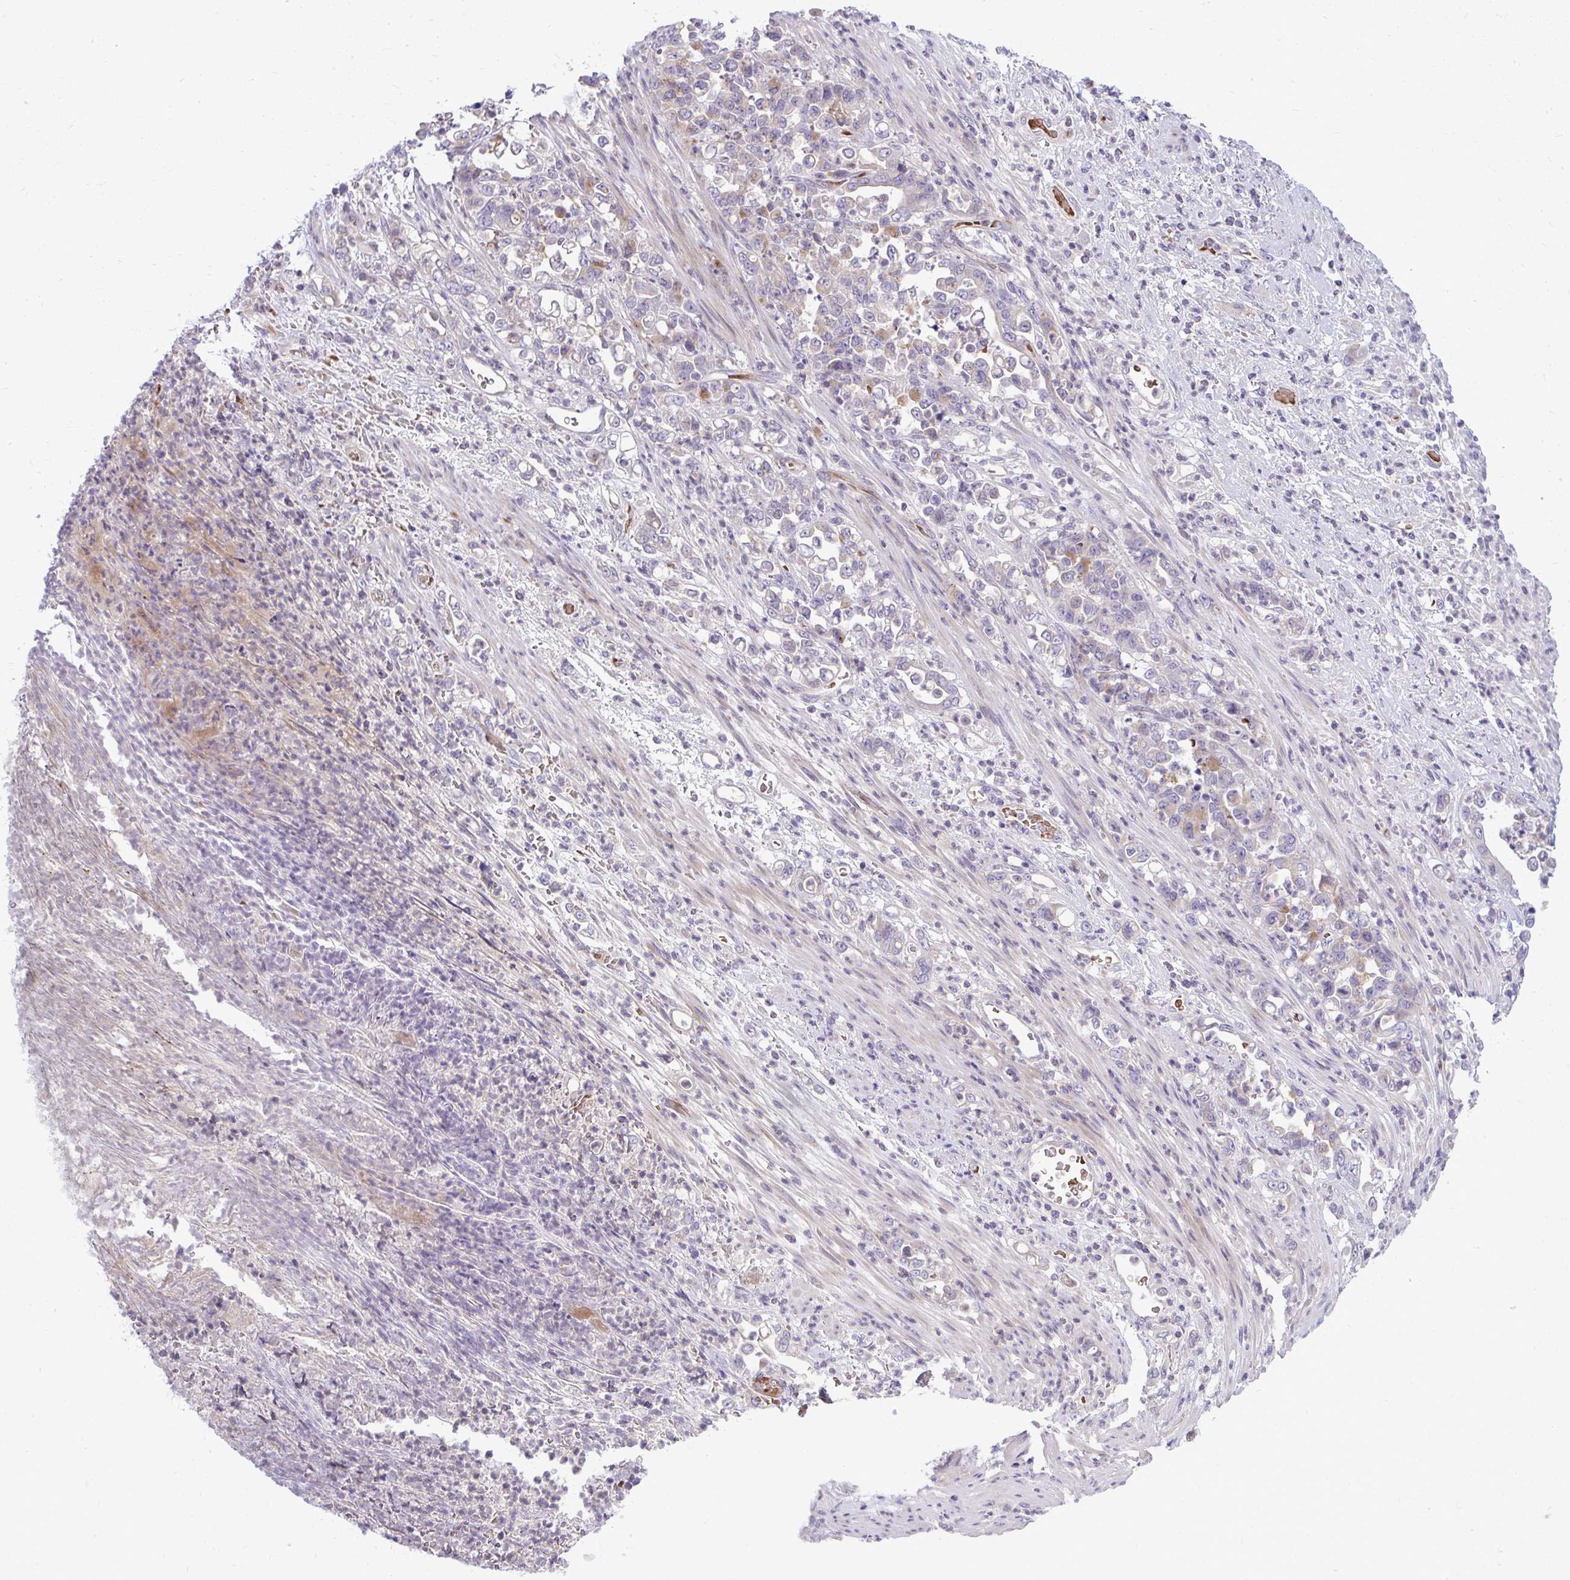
{"staining": {"intensity": "negative", "quantity": "none", "location": "none"}, "tissue": "stomach cancer", "cell_type": "Tumor cells", "image_type": "cancer", "snomed": [{"axis": "morphology", "description": "Normal tissue, NOS"}, {"axis": "morphology", "description": "Adenocarcinoma, NOS"}, {"axis": "topography", "description": "Stomach"}], "caption": "Immunohistochemistry photomicrograph of neoplastic tissue: human adenocarcinoma (stomach) stained with DAB (3,3'-diaminobenzidine) exhibits no significant protein expression in tumor cells. (Immunohistochemistry, brightfield microscopy, high magnification).", "gene": "SLC14A1", "patient": {"sex": "female", "age": 79}}